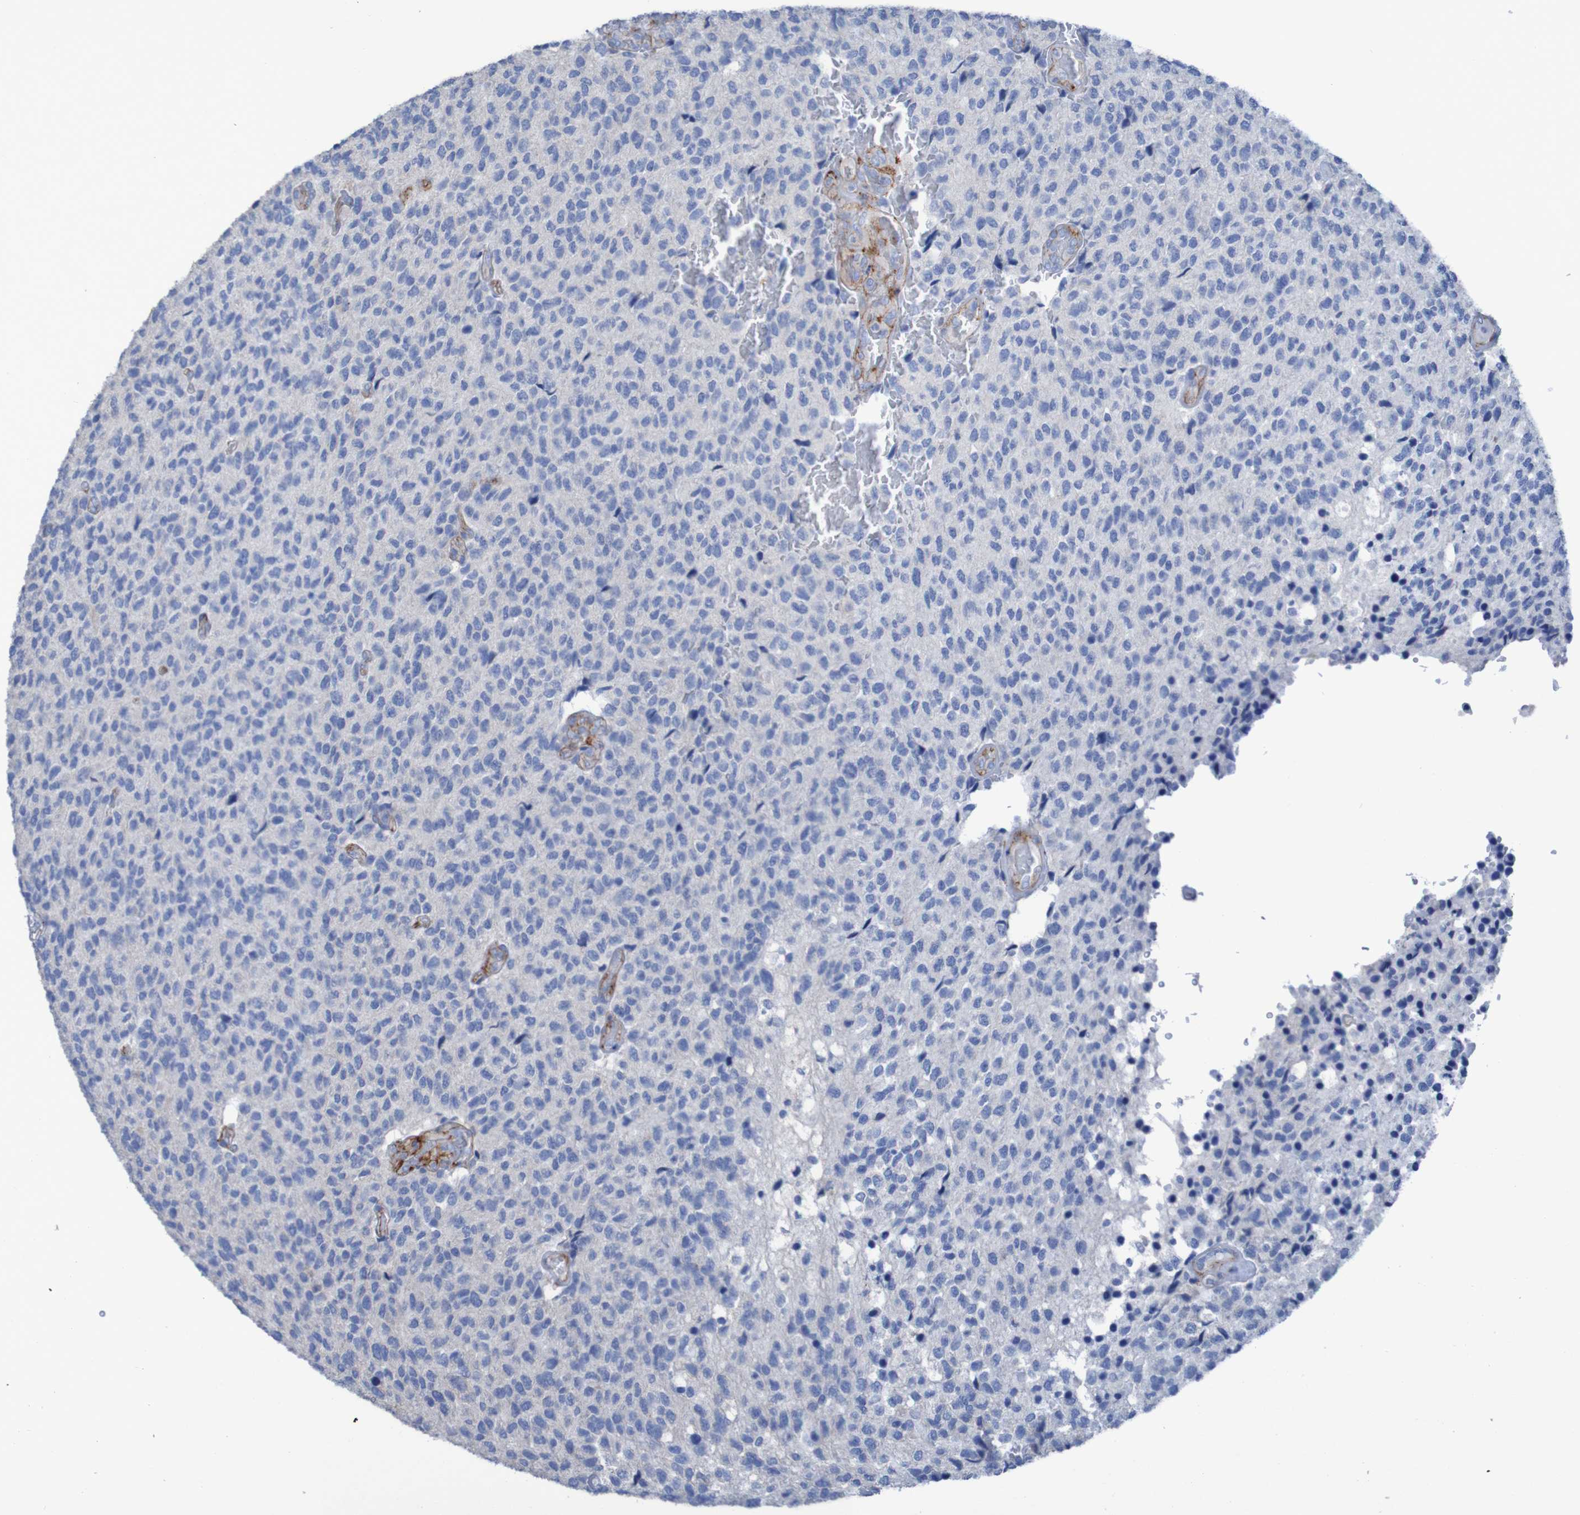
{"staining": {"intensity": "negative", "quantity": "none", "location": "none"}, "tissue": "glioma", "cell_type": "Tumor cells", "image_type": "cancer", "snomed": [{"axis": "morphology", "description": "Glioma, malignant, High grade"}, {"axis": "topography", "description": "pancreas cauda"}], "caption": "This is an immunohistochemistry histopathology image of human malignant glioma (high-grade). There is no positivity in tumor cells.", "gene": "RNF182", "patient": {"sex": "male", "age": 60}}